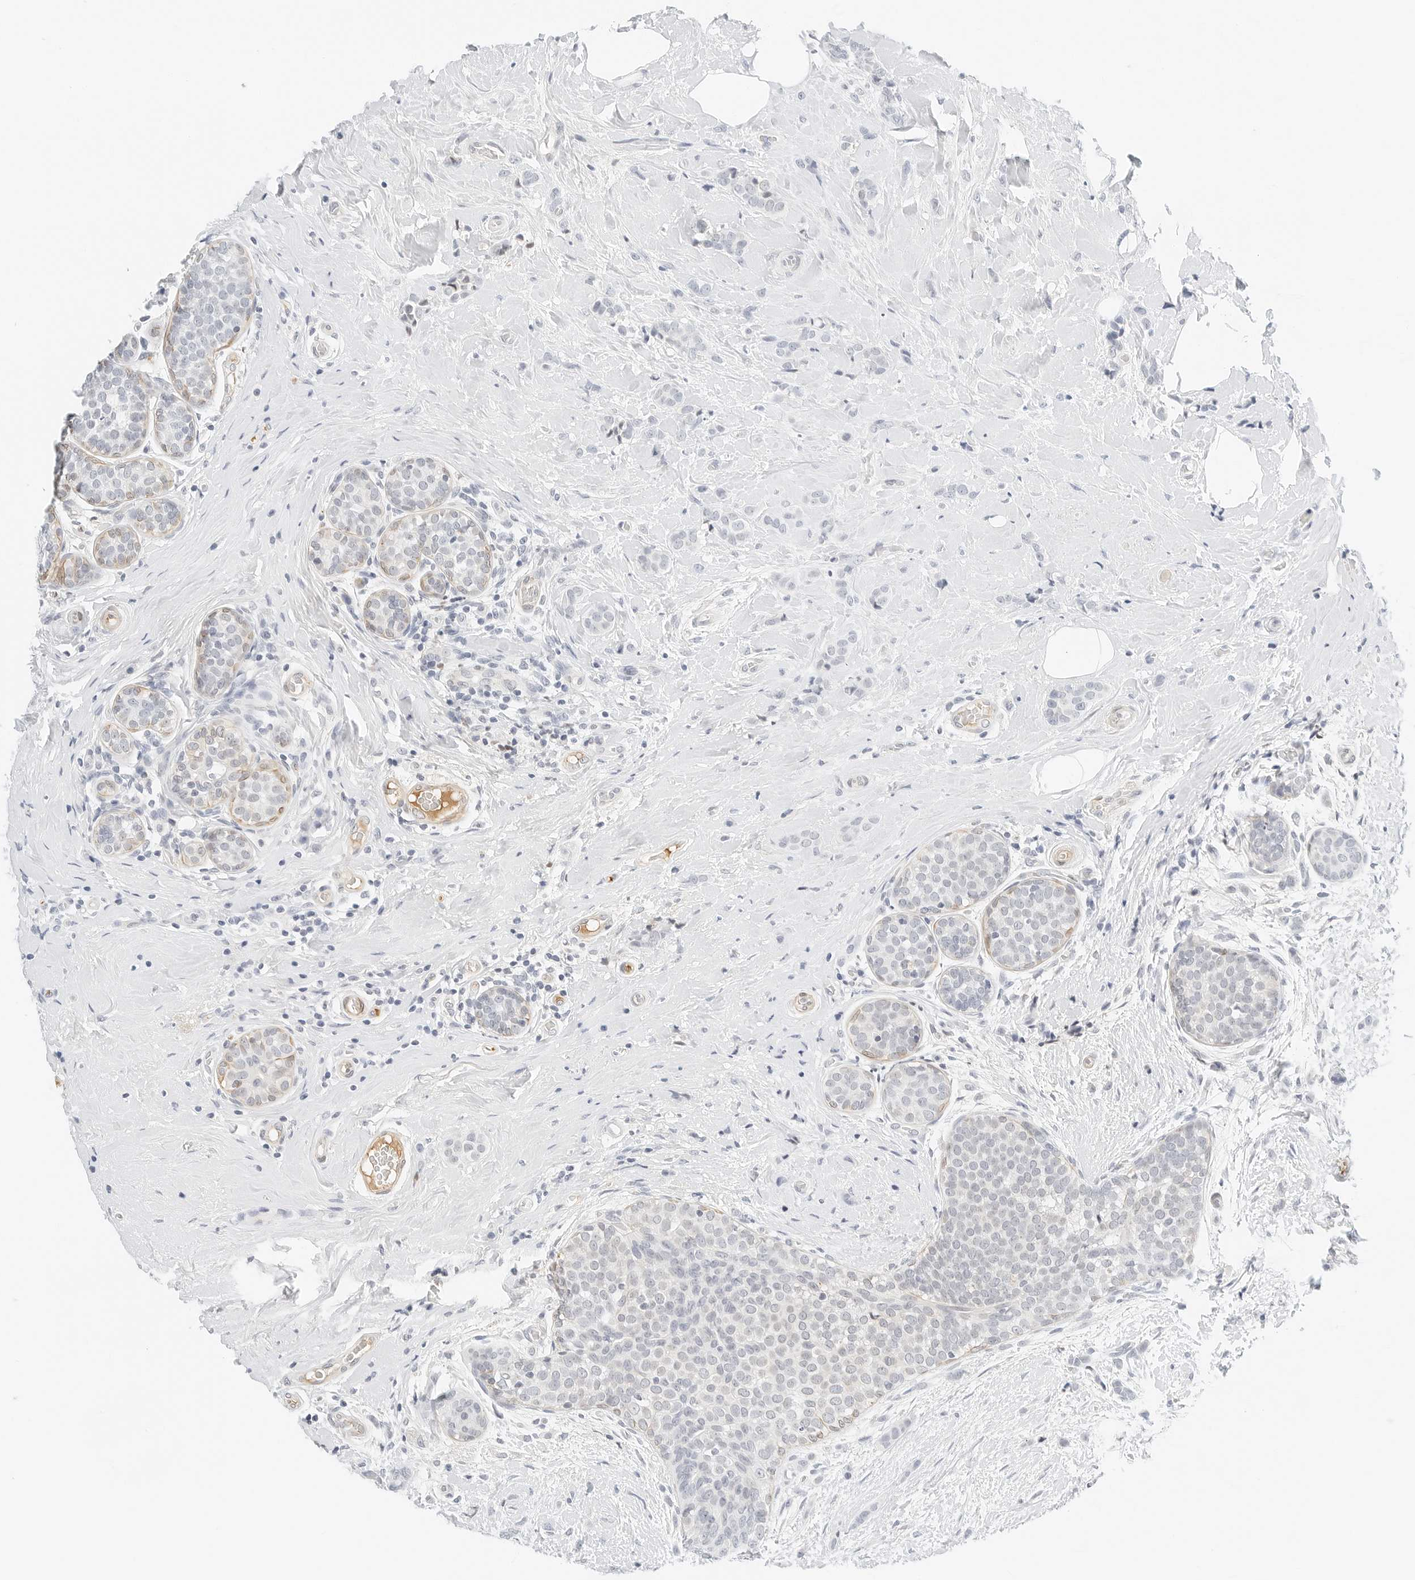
{"staining": {"intensity": "negative", "quantity": "none", "location": "none"}, "tissue": "breast cancer", "cell_type": "Tumor cells", "image_type": "cancer", "snomed": [{"axis": "morphology", "description": "Lobular carcinoma, in situ"}, {"axis": "morphology", "description": "Lobular carcinoma"}, {"axis": "topography", "description": "Breast"}], "caption": "IHC histopathology image of neoplastic tissue: human breast cancer stained with DAB displays no significant protein expression in tumor cells.", "gene": "PKDCC", "patient": {"sex": "female", "age": 41}}